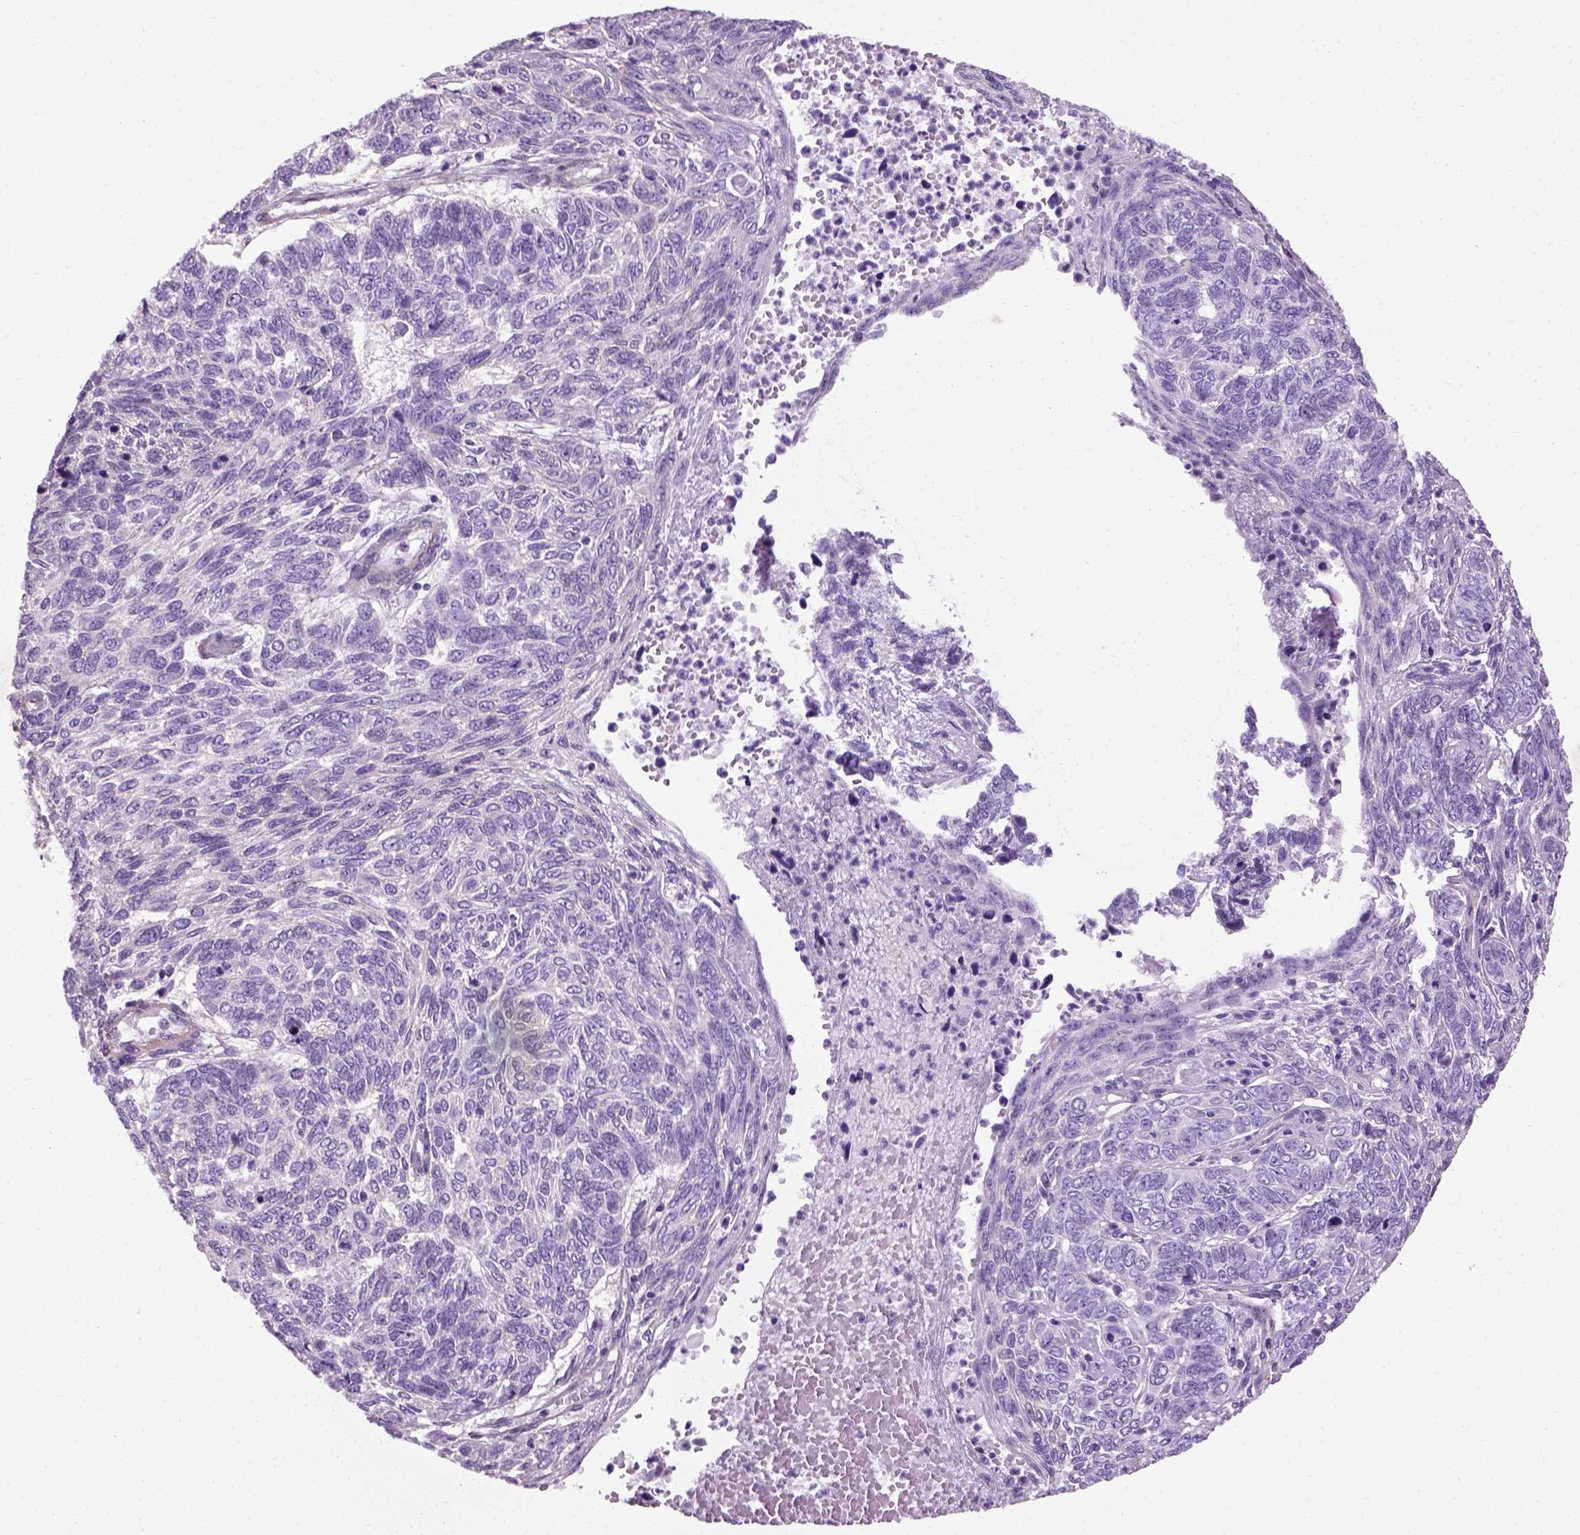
{"staining": {"intensity": "negative", "quantity": "none", "location": "none"}, "tissue": "skin cancer", "cell_type": "Tumor cells", "image_type": "cancer", "snomed": [{"axis": "morphology", "description": "Basal cell carcinoma"}, {"axis": "topography", "description": "Skin"}], "caption": "DAB immunohistochemical staining of human skin cancer reveals no significant expression in tumor cells.", "gene": "FAM161A", "patient": {"sex": "female", "age": 65}}